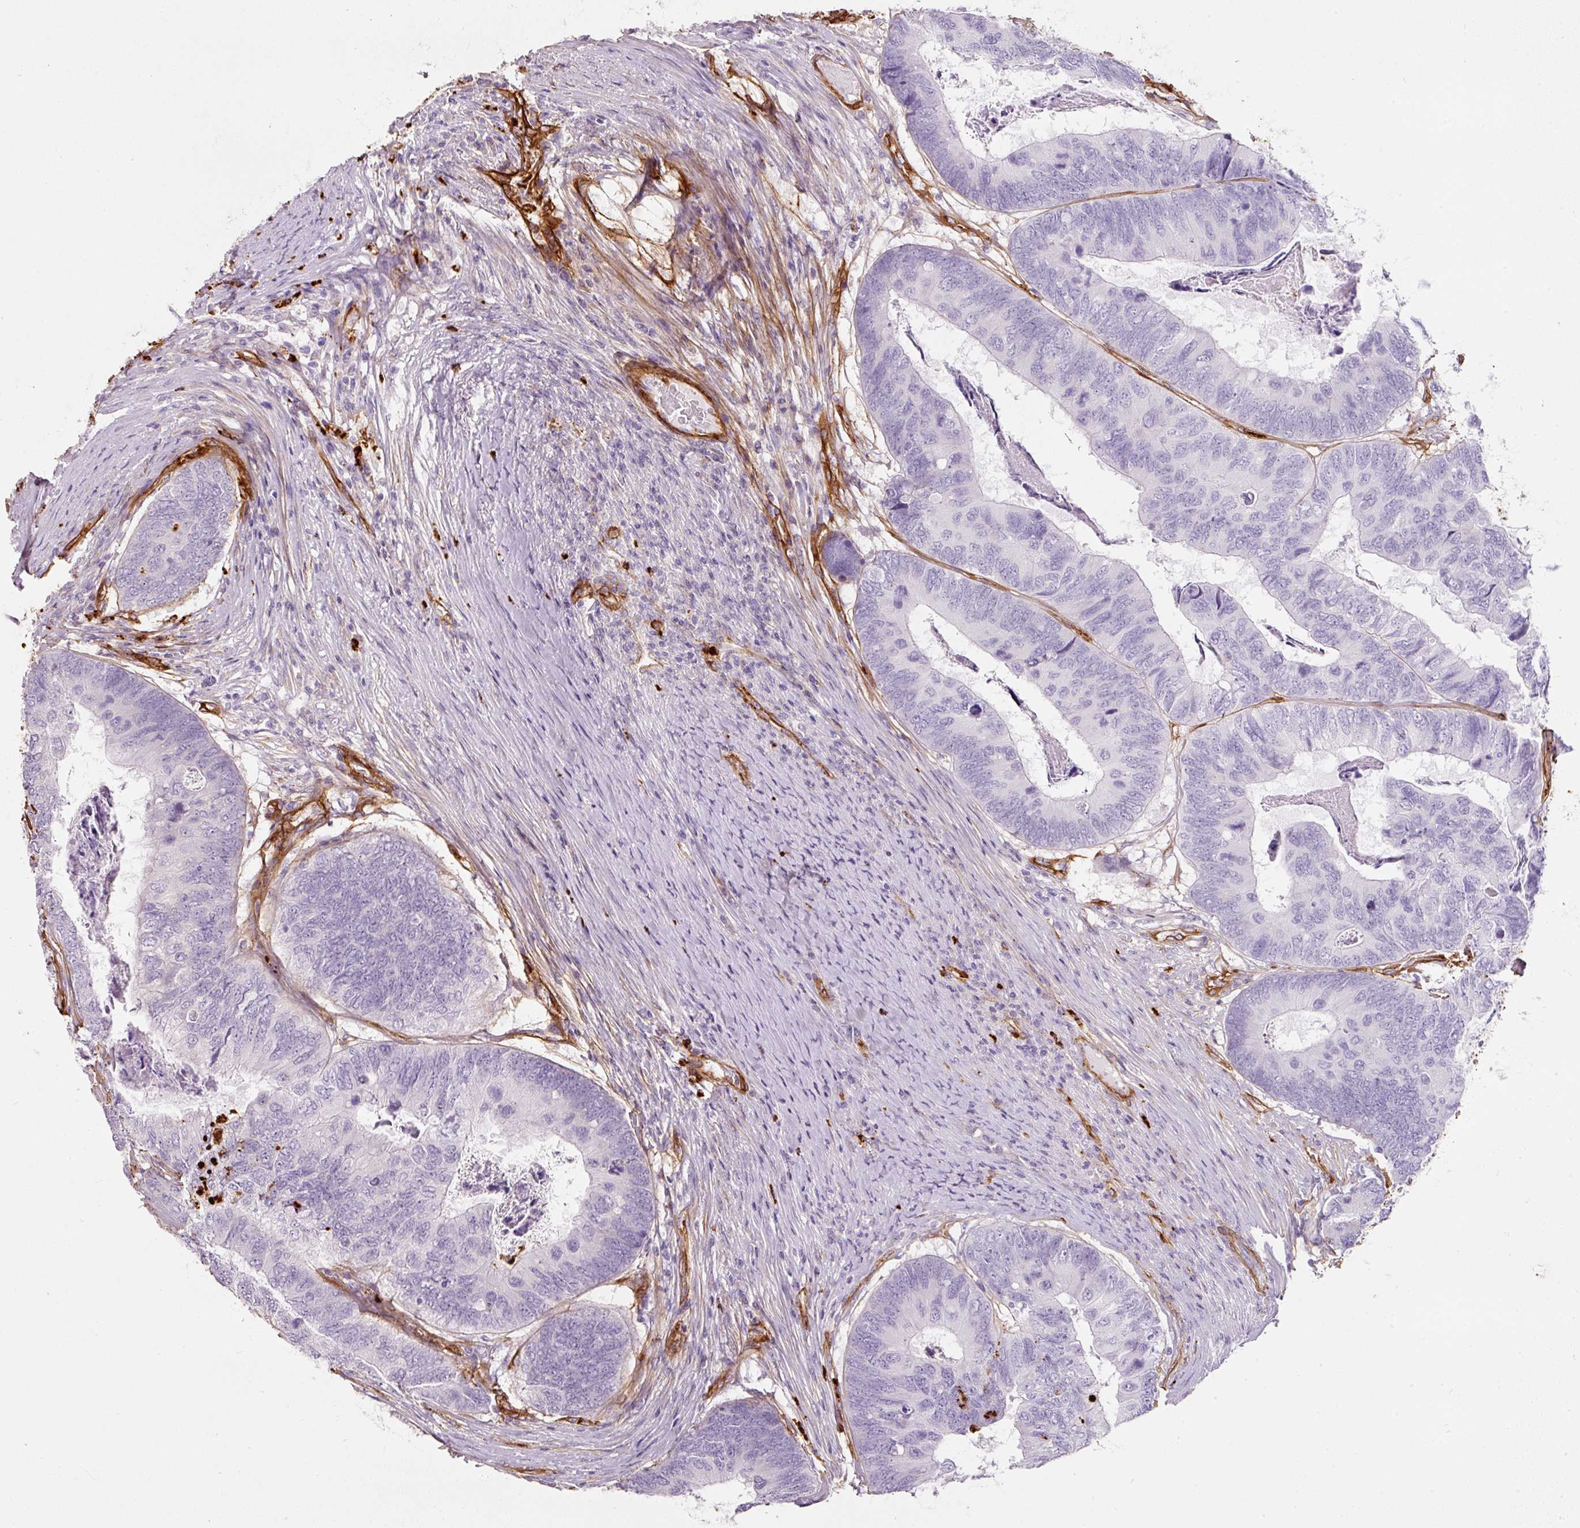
{"staining": {"intensity": "negative", "quantity": "none", "location": "none"}, "tissue": "colorectal cancer", "cell_type": "Tumor cells", "image_type": "cancer", "snomed": [{"axis": "morphology", "description": "Adenocarcinoma, NOS"}, {"axis": "topography", "description": "Colon"}], "caption": "An immunohistochemistry image of colorectal adenocarcinoma is shown. There is no staining in tumor cells of colorectal adenocarcinoma.", "gene": "LOXL4", "patient": {"sex": "female", "age": 67}}